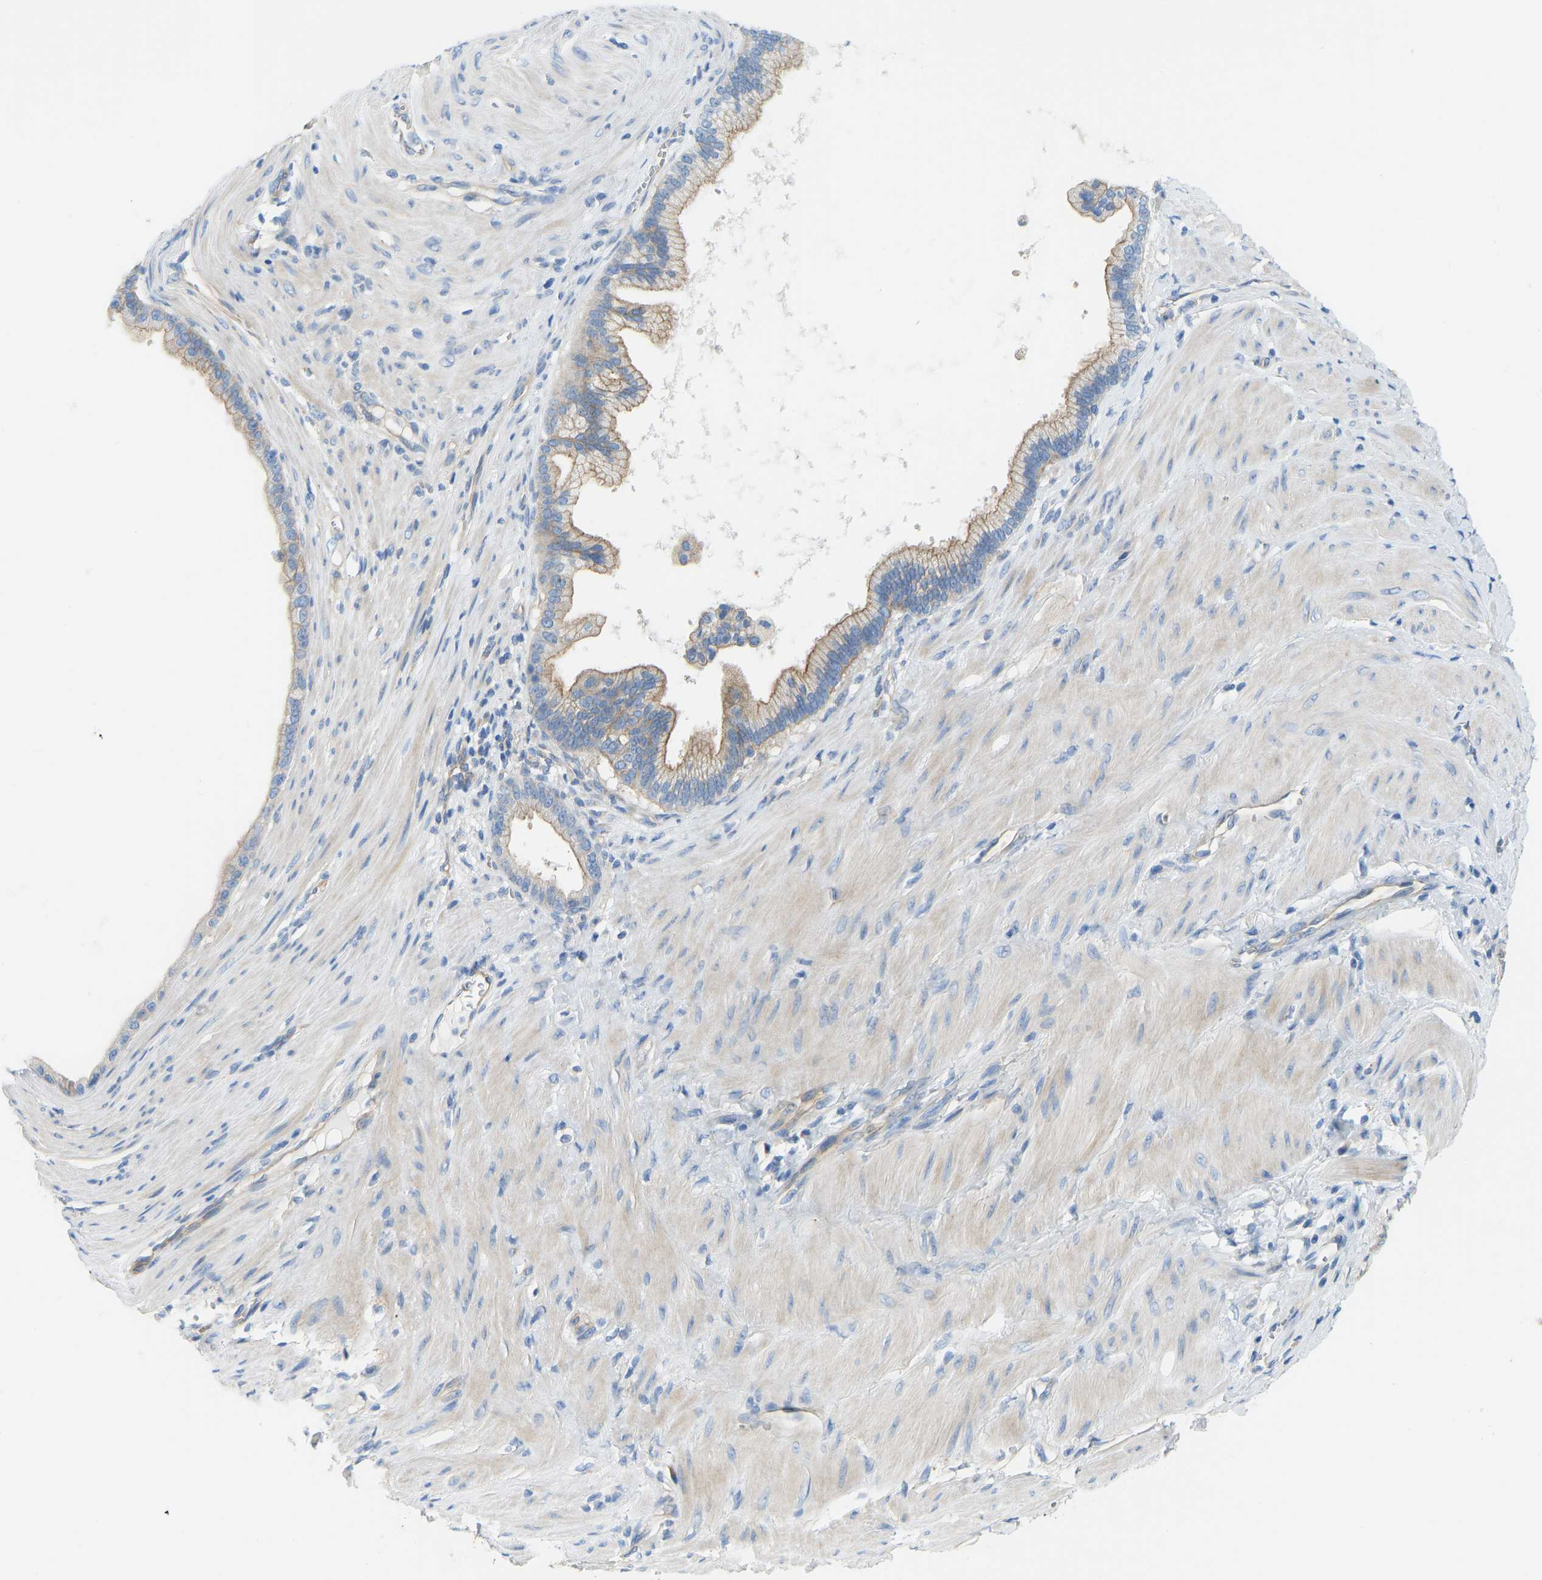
{"staining": {"intensity": "moderate", "quantity": ">75%", "location": "cytoplasmic/membranous"}, "tissue": "pancreatic cancer", "cell_type": "Tumor cells", "image_type": "cancer", "snomed": [{"axis": "morphology", "description": "Adenocarcinoma, NOS"}, {"axis": "topography", "description": "Pancreas"}], "caption": "Immunohistochemistry histopathology image of neoplastic tissue: adenocarcinoma (pancreatic) stained using immunohistochemistry reveals medium levels of moderate protein expression localized specifically in the cytoplasmic/membranous of tumor cells, appearing as a cytoplasmic/membranous brown color.", "gene": "CHAD", "patient": {"sex": "male", "age": 69}}